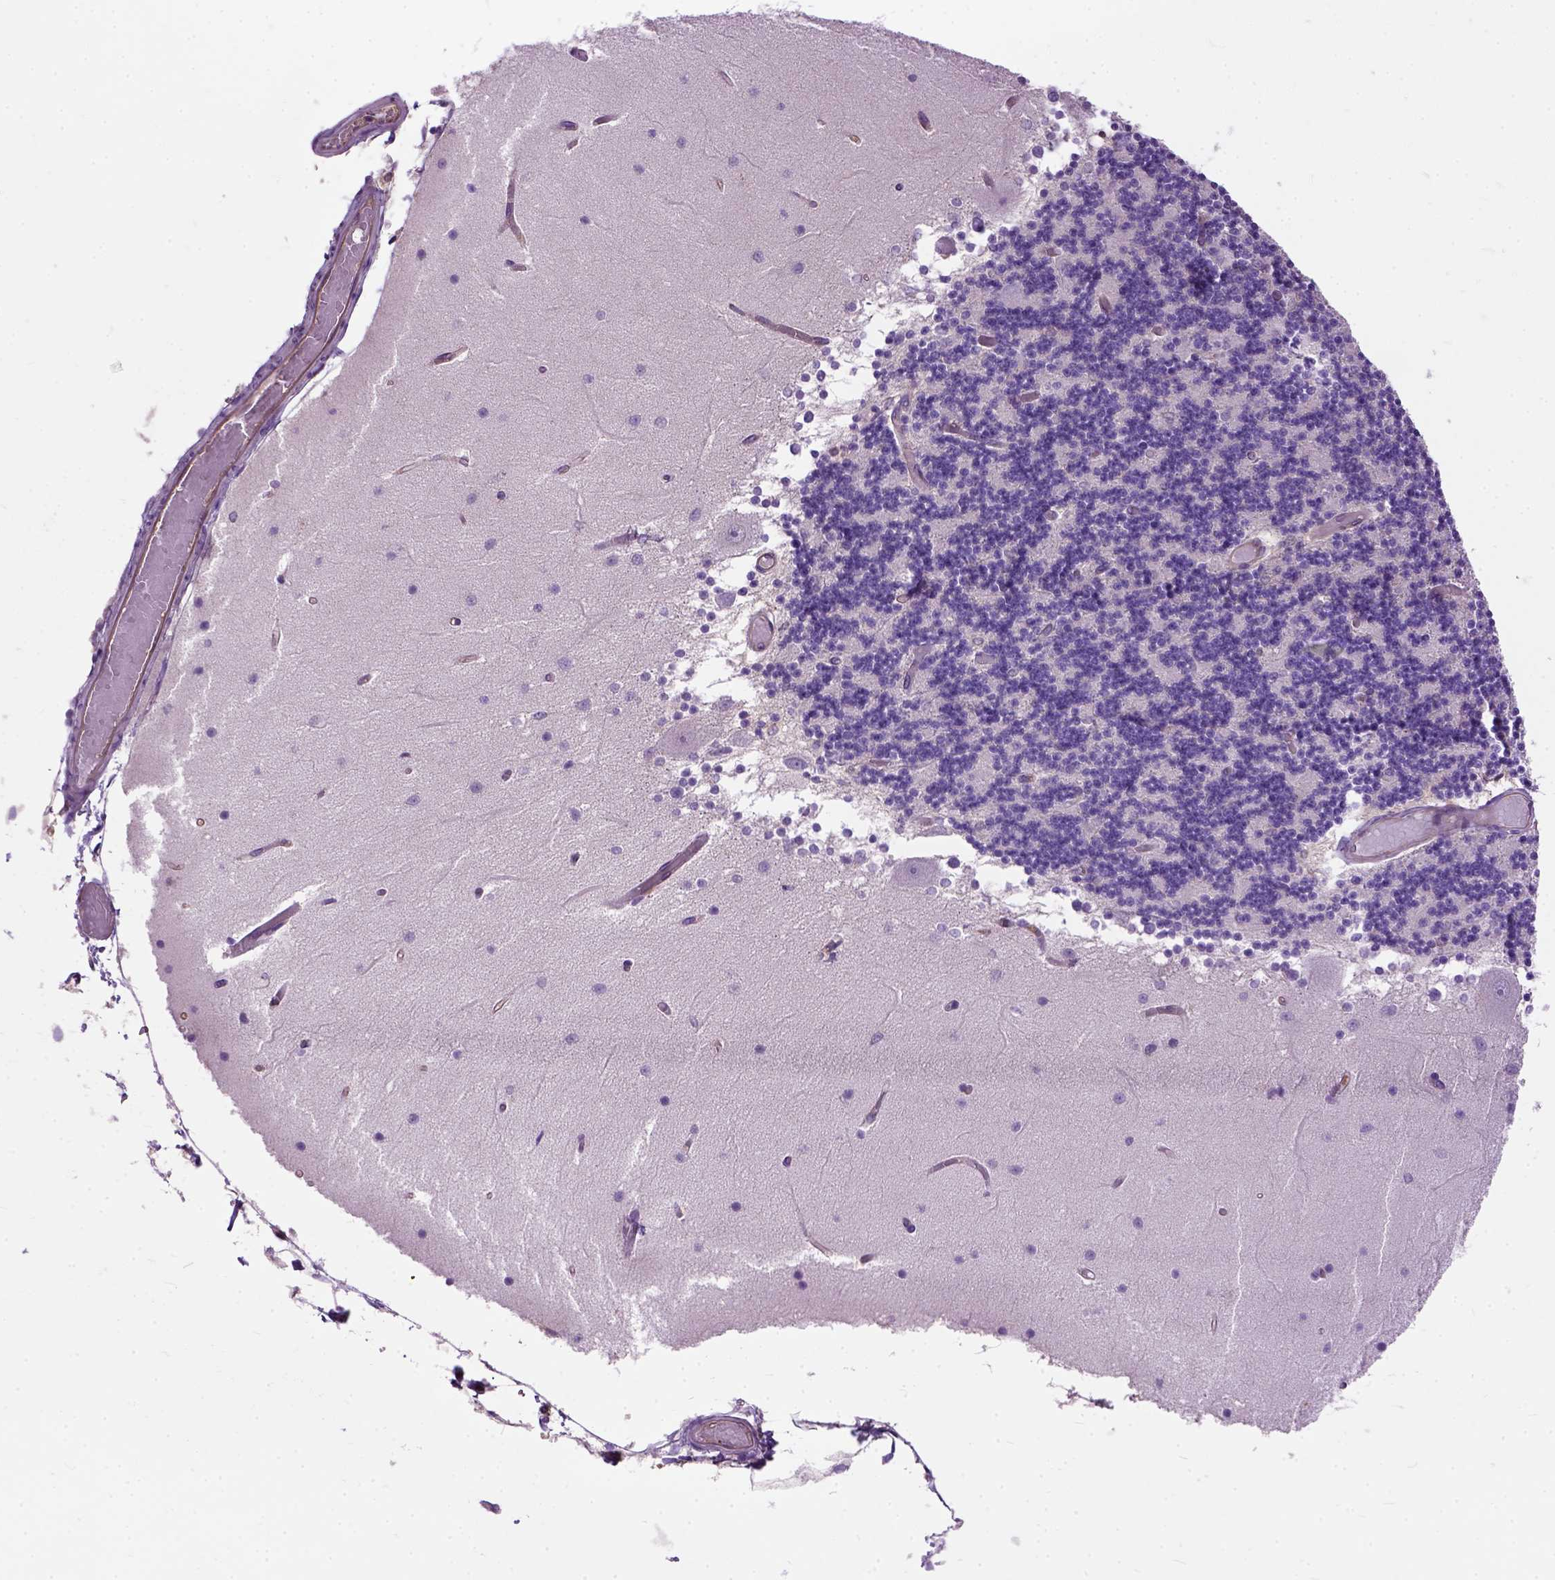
{"staining": {"intensity": "negative", "quantity": "none", "location": "none"}, "tissue": "cerebellum", "cell_type": "Cells in granular layer", "image_type": "normal", "snomed": [{"axis": "morphology", "description": "Normal tissue, NOS"}, {"axis": "topography", "description": "Cerebellum"}], "caption": "Protein analysis of benign cerebellum shows no significant positivity in cells in granular layer.", "gene": "SEMA4F", "patient": {"sex": "female", "age": 28}}